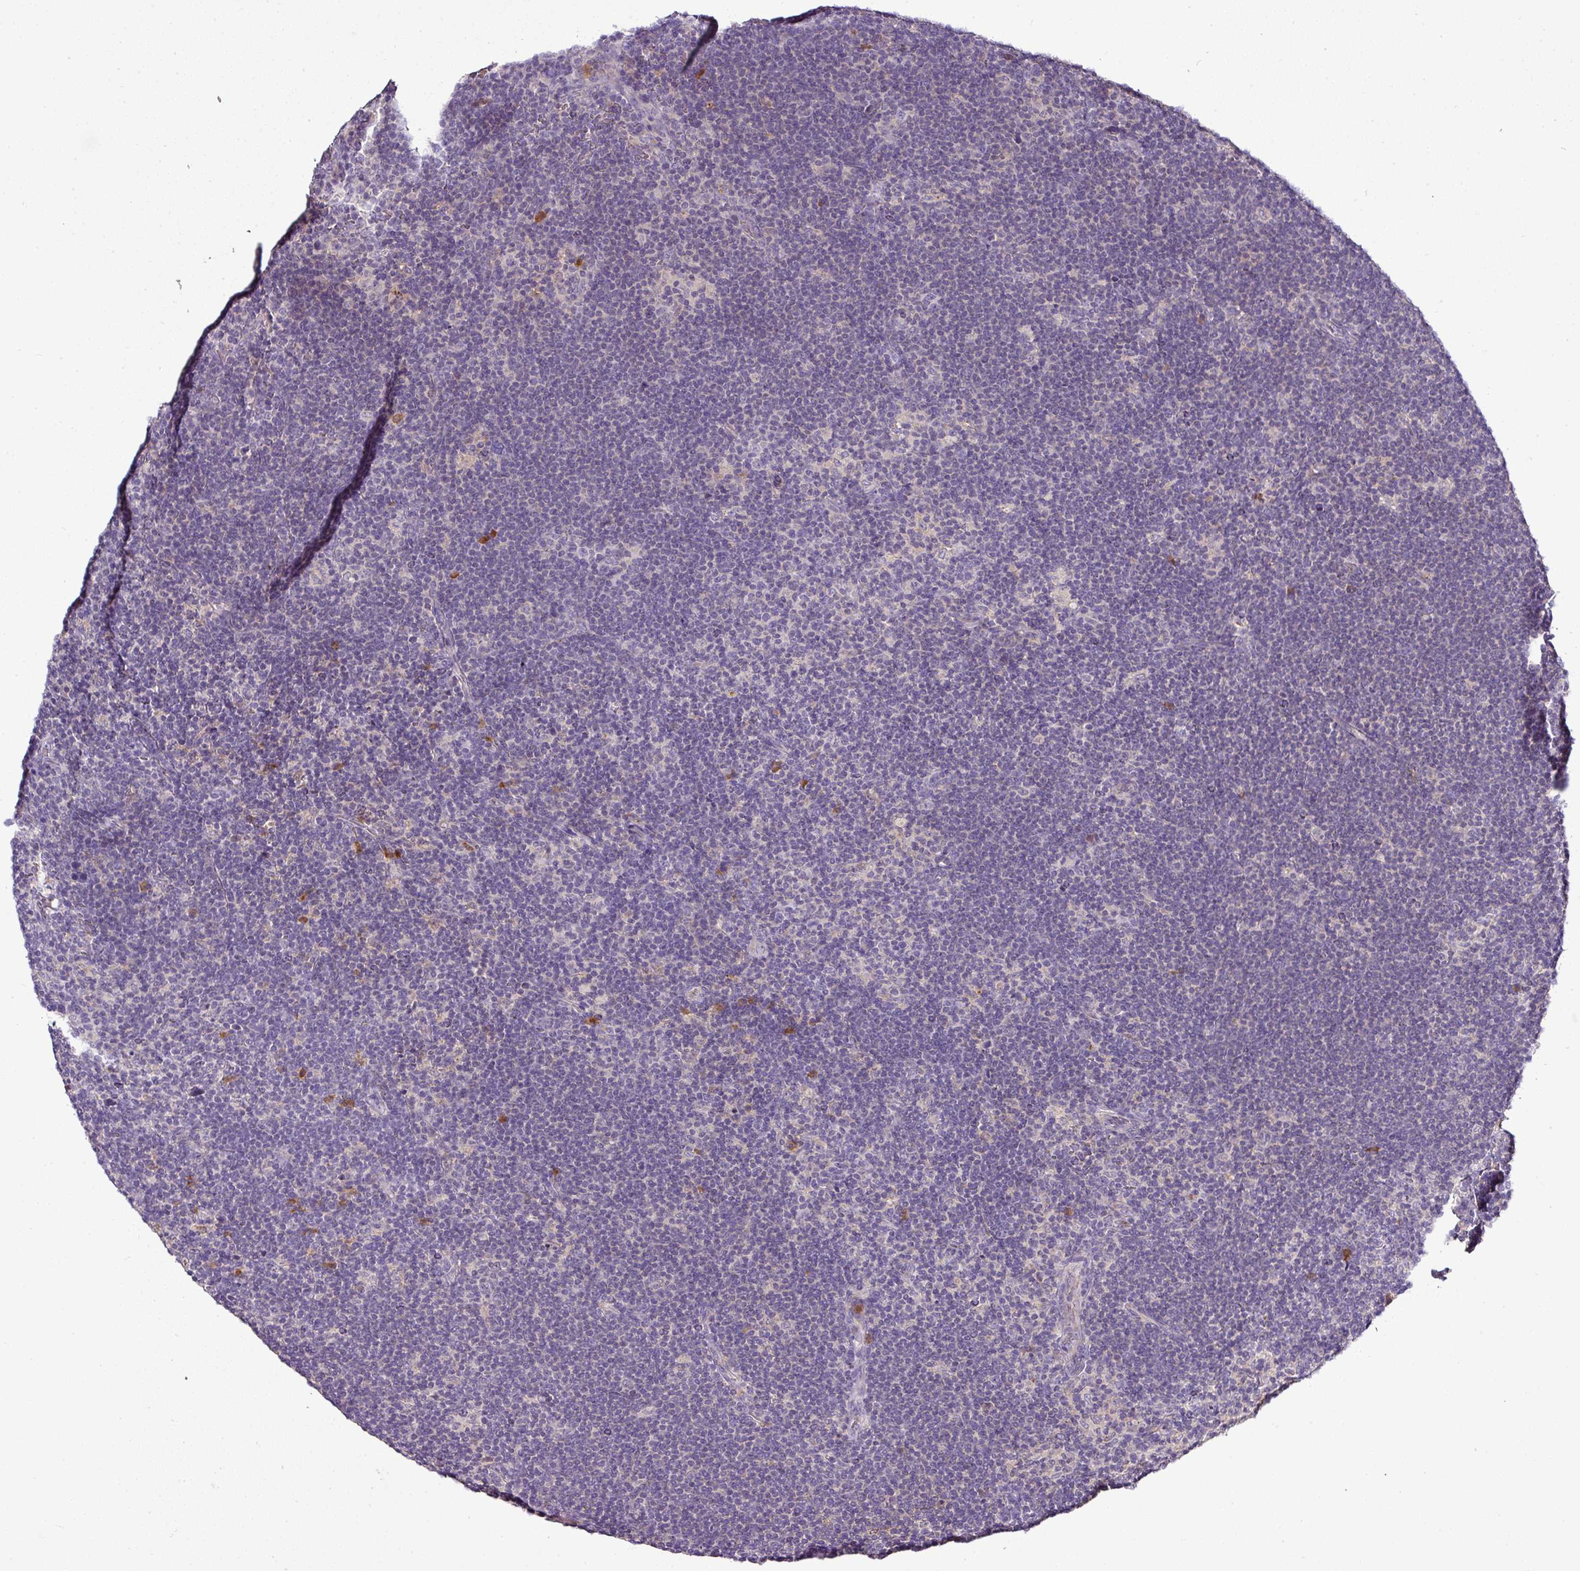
{"staining": {"intensity": "negative", "quantity": "none", "location": "none"}, "tissue": "lymphoma", "cell_type": "Tumor cells", "image_type": "cancer", "snomed": [{"axis": "morphology", "description": "Hodgkin's disease, NOS"}, {"axis": "topography", "description": "Lymph node"}], "caption": "IHC image of neoplastic tissue: lymphoma stained with DAB demonstrates no significant protein positivity in tumor cells. (DAB IHC, high magnification).", "gene": "CAB39L", "patient": {"sex": "female", "age": 57}}